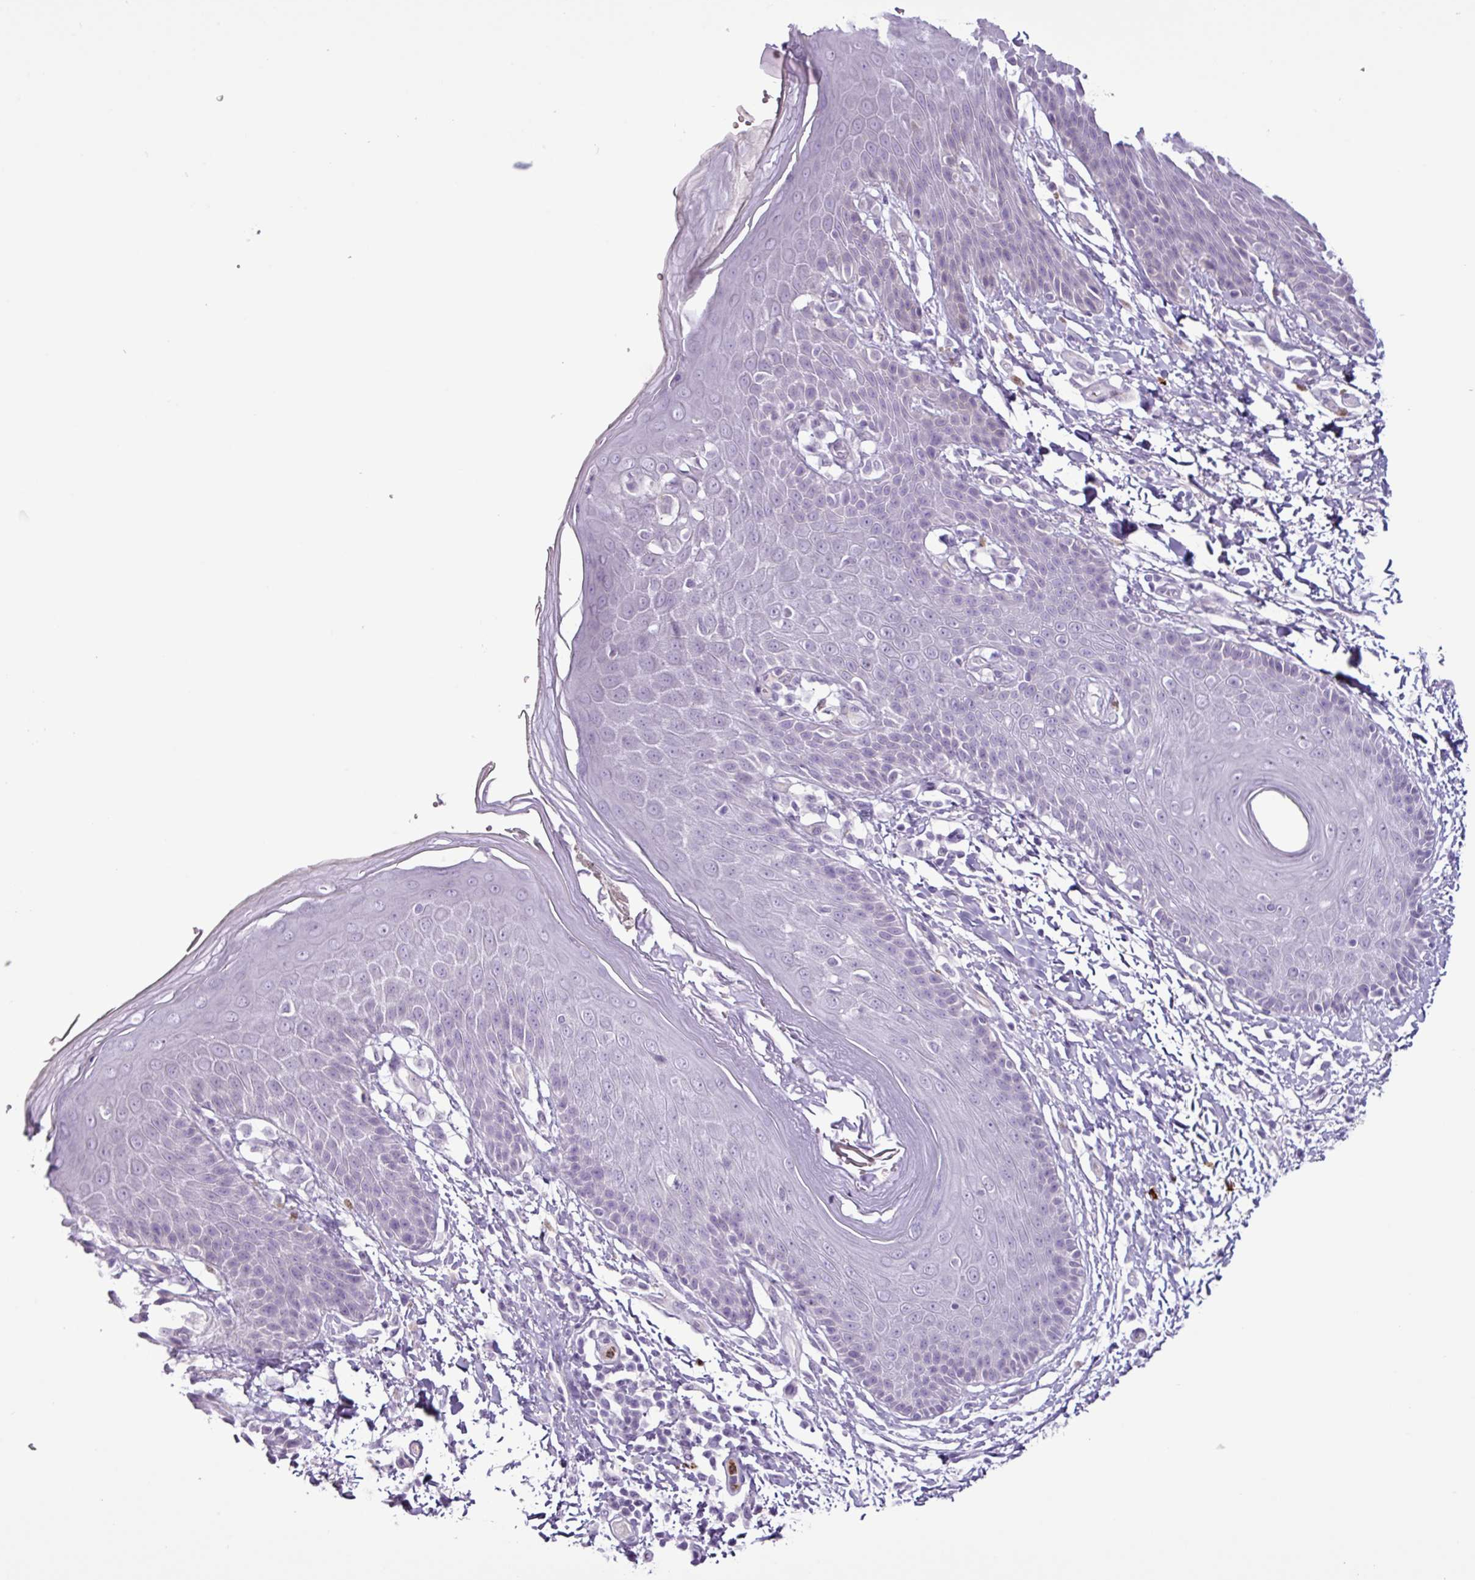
{"staining": {"intensity": "negative", "quantity": "none", "location": "none"}, "tissue": "skin", "cell_type": "Epidermal cells", "image_type": "normal", "snomed": [{"axis": "morphology", "description": "Normal tissue, NOS"}, {"axis": "topography", "description": "Peripheral nerve tissue"}], "caption": "Immunohistochemical staining of normal human skin shows no significant expression in epidermal cells. (DAB immunohistochemistry with hematoxylin counter stain).", "gene": "TMEM178A", "patient": {"sex": "male", "age": 51}}